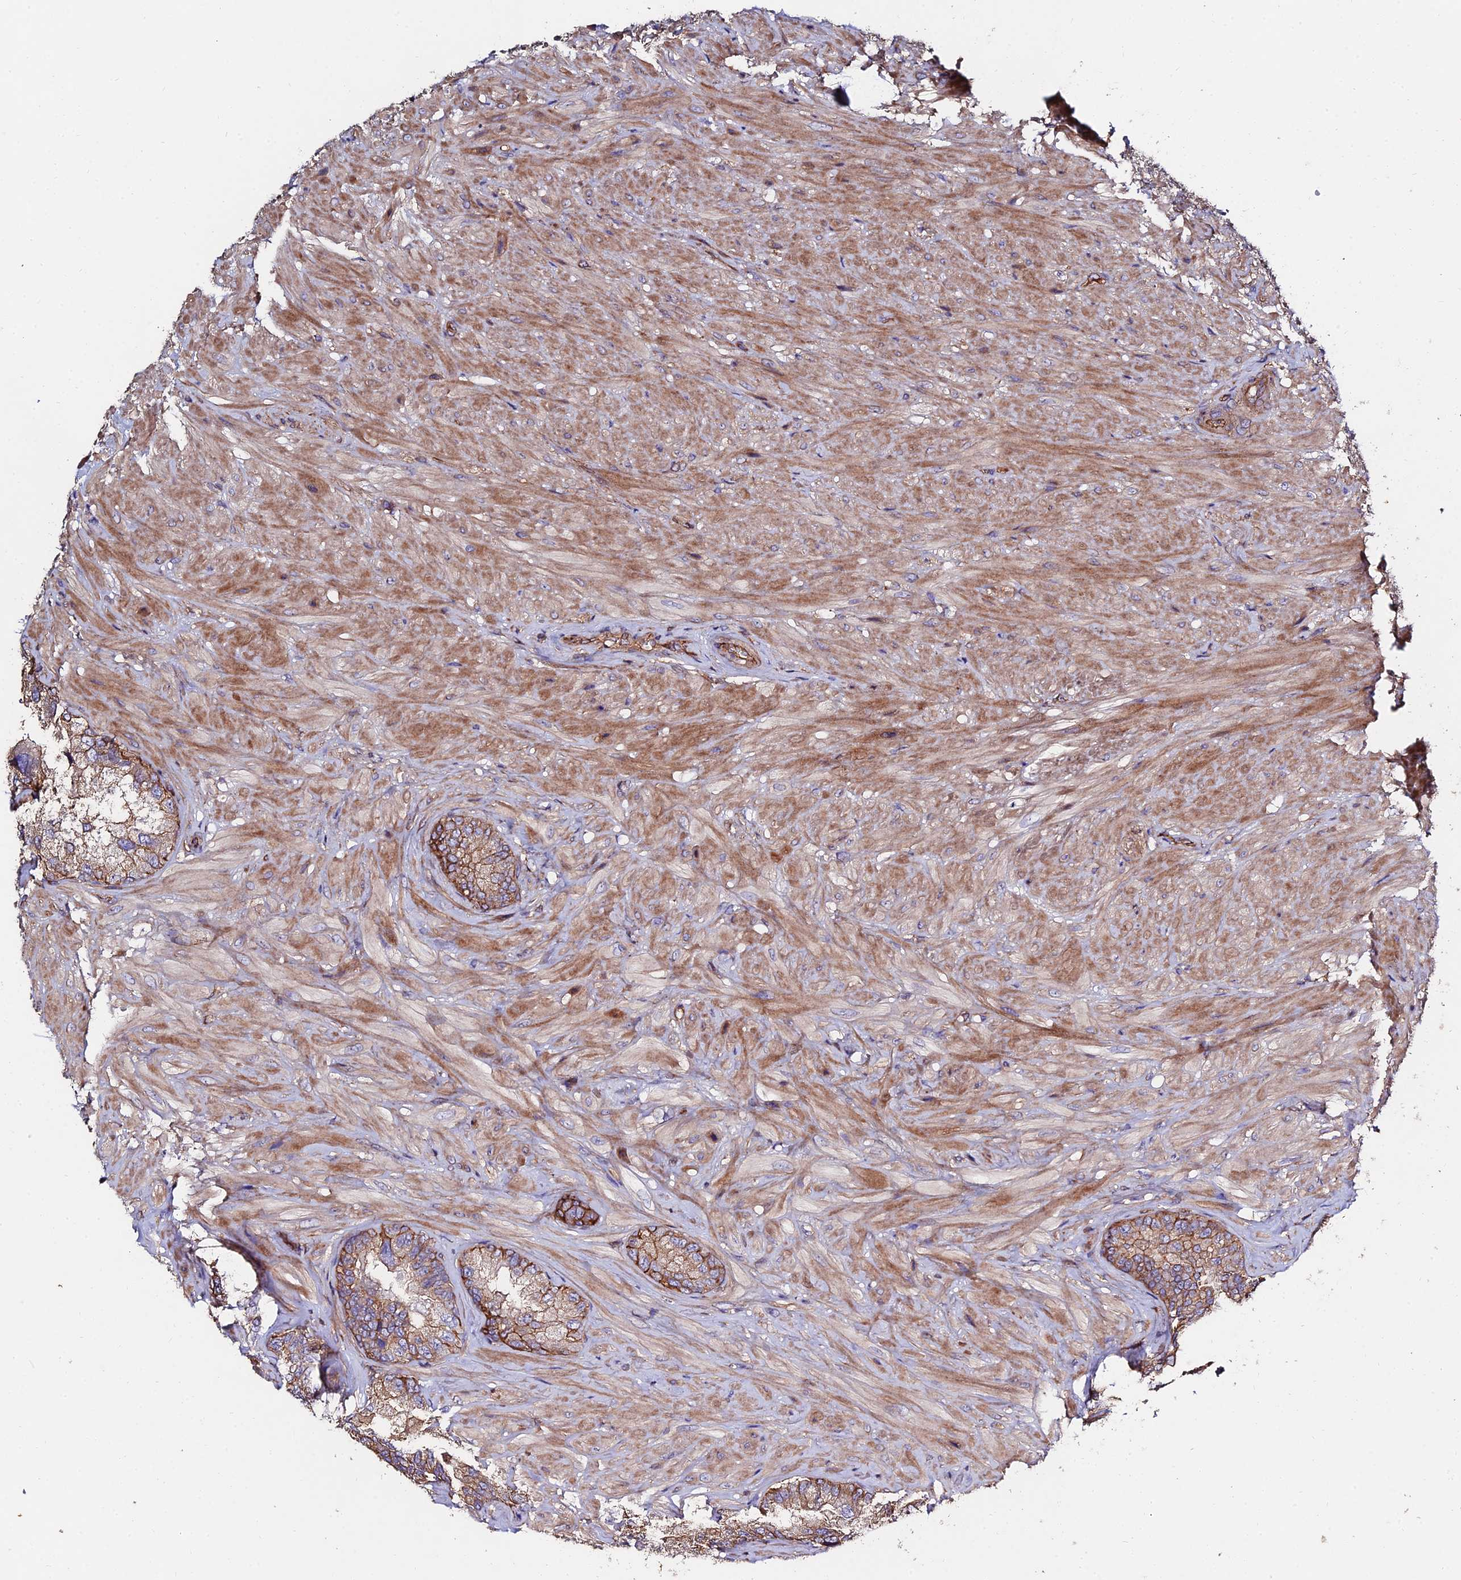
{"staining": {"intensity": "moderate", "quantity": ">75%", "location": "cytoplasmic/membranous"}, "tissue": "seminal vesicle", "cell_type": "Glandular cells", "image_type": "normal", "snomed": [{"axis": "morphology", "description": "Normal tissue, NOS"}, {"axis": "topography", "description": "Seminal veicle"}, {"axis": "topography", "description": "Peripheral nerve tissue"}], "caption": "Normal seminal vesicle shows moderate cytoplasmic/membranous staining in about >75% of glandular cells.", "gene": "EXT1", "patient": {"sex": "male", "age": 67}}